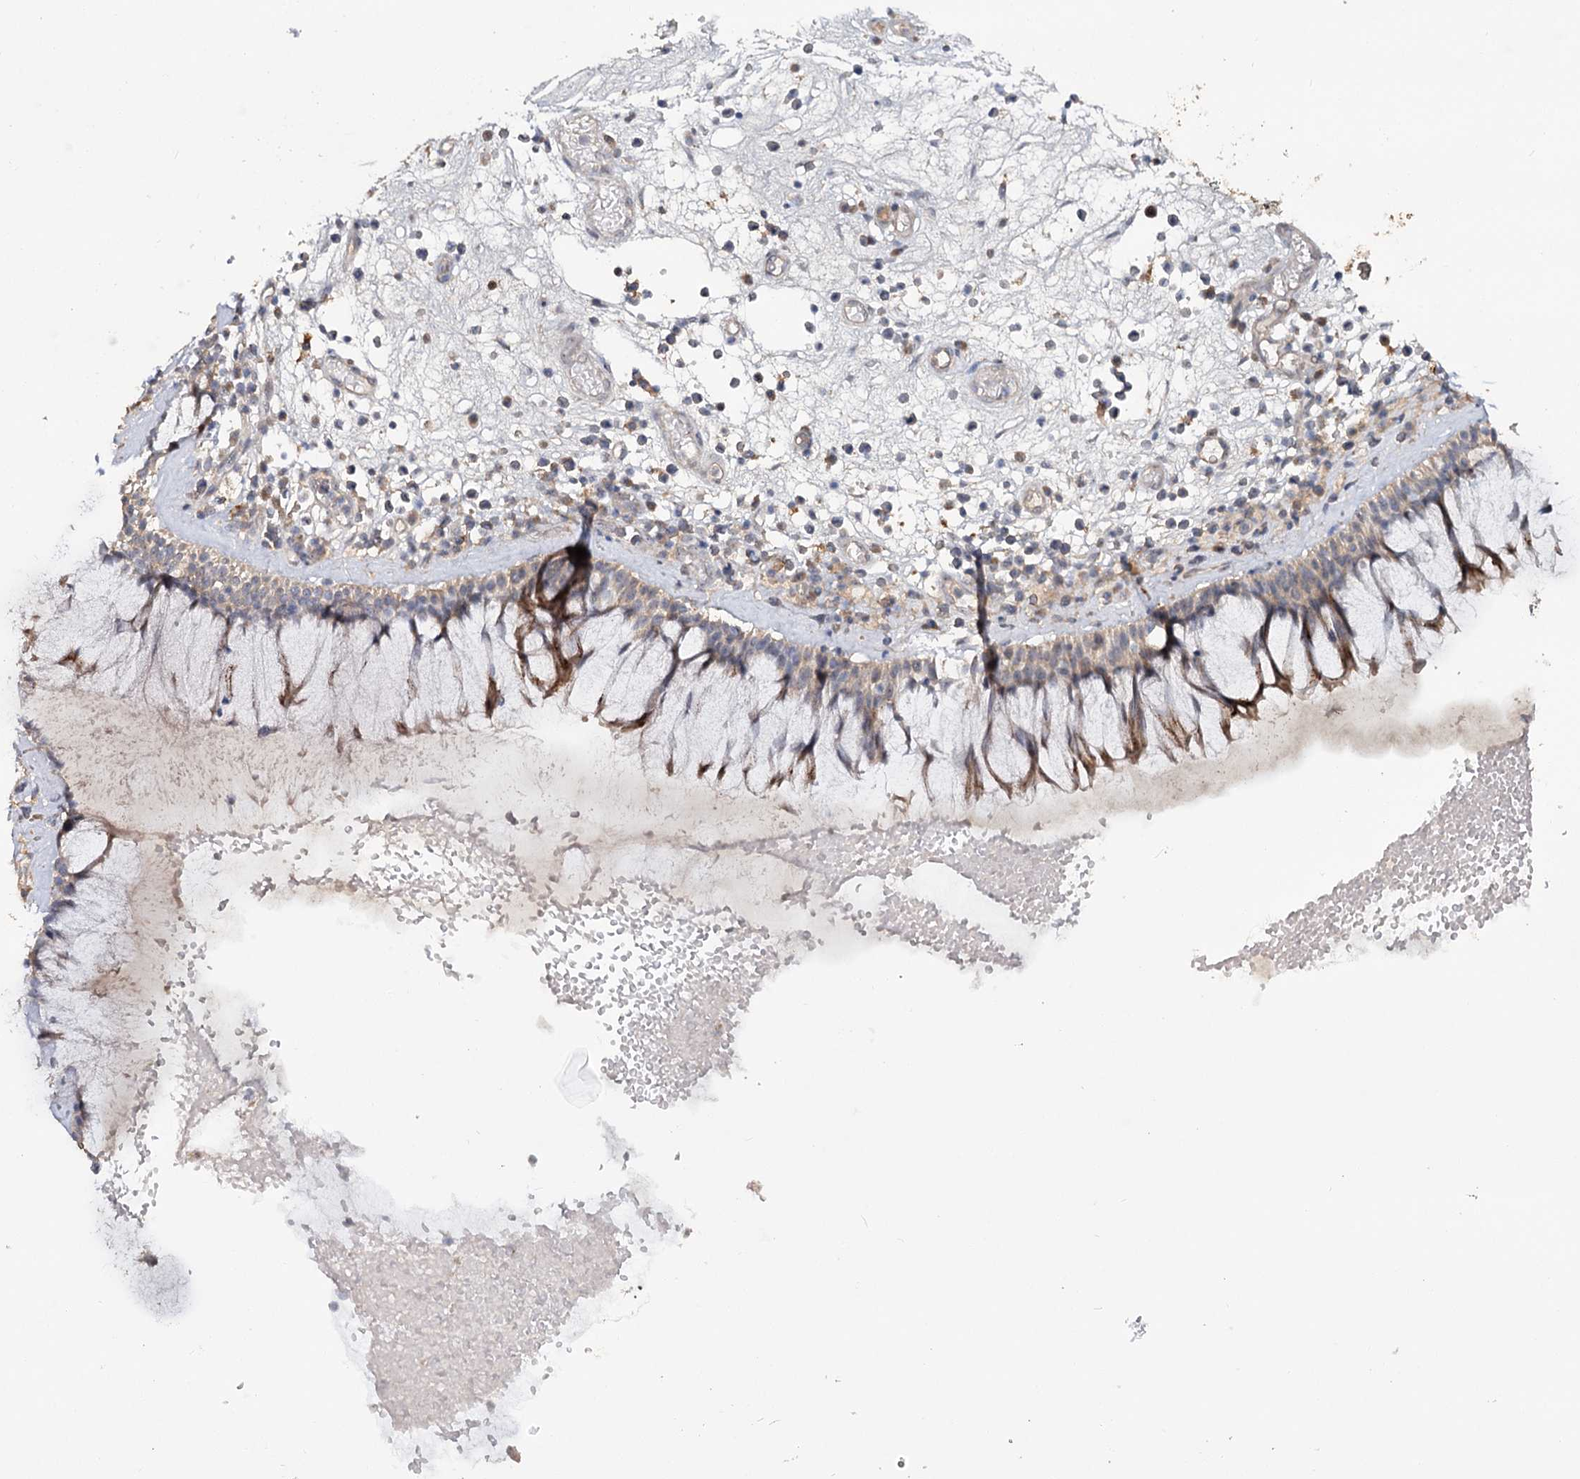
{"staining": {"intensity": "strong", "quantity": "25%-75%", "location": "cytoplasmic/membranous"}, "tissue": "nasopharynx", "cell_type": "Respiratory epithelial cells", "image_type": "normal", "snomed": [{"axis": "morphology", "description": "Normal tissue, NOS"}, {"axis": "morphology", "description": "Inflammation, NOS"}, {"axis": "topography", "description": "Nasopharynx"}], "caption": "DAB (3,3'-diaminobenzidine) immunohistochemical staining of benign nasopharynx demonstrates strong cytoplasmic/membranous protein positivity in about 25%-75% of respiratory epithelial cells. (DAB IHC with brightfield microscopy, high magnification).", "gene": "ANGPTL5", "patient": {"sex": "male", "age": 70}}